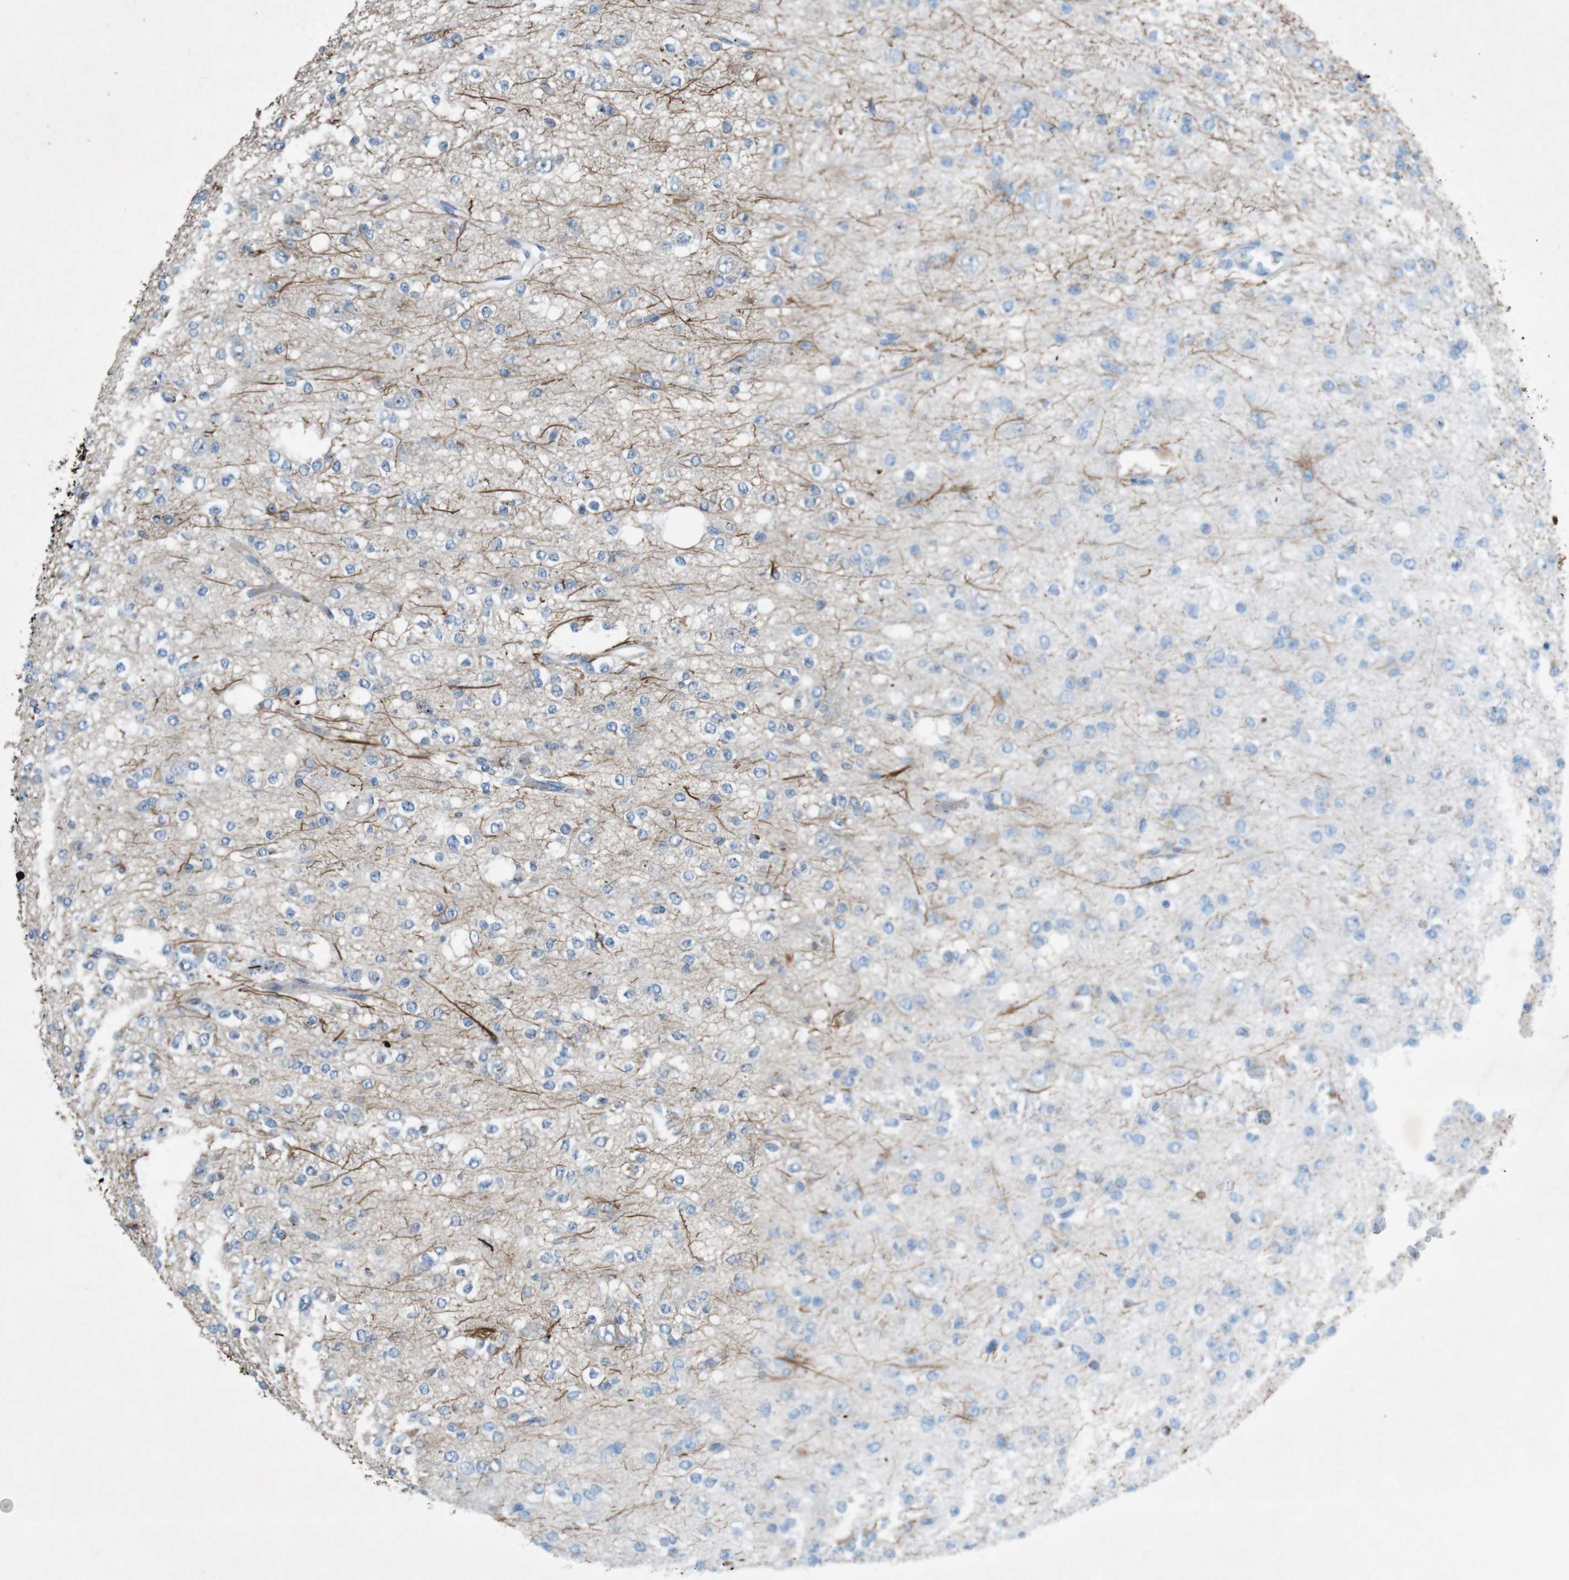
{"staining": {"intensity": "negative", "quantity": "none", "location": "none"}, "tissue": "glioma", "cell_type": "Tumor cells", "image_type": "cancer", "snomed": [{"axis": "morphology", "description": "Glioma, malignant, Low grade"}, {"axis": "topography", "description": "Brain"}], "caption": "Protein analysis of glioma demonstrates no significant staining in tumor cells.", "gene": "MOGAT3", "patient": {"sex": "male", "age": 38}}